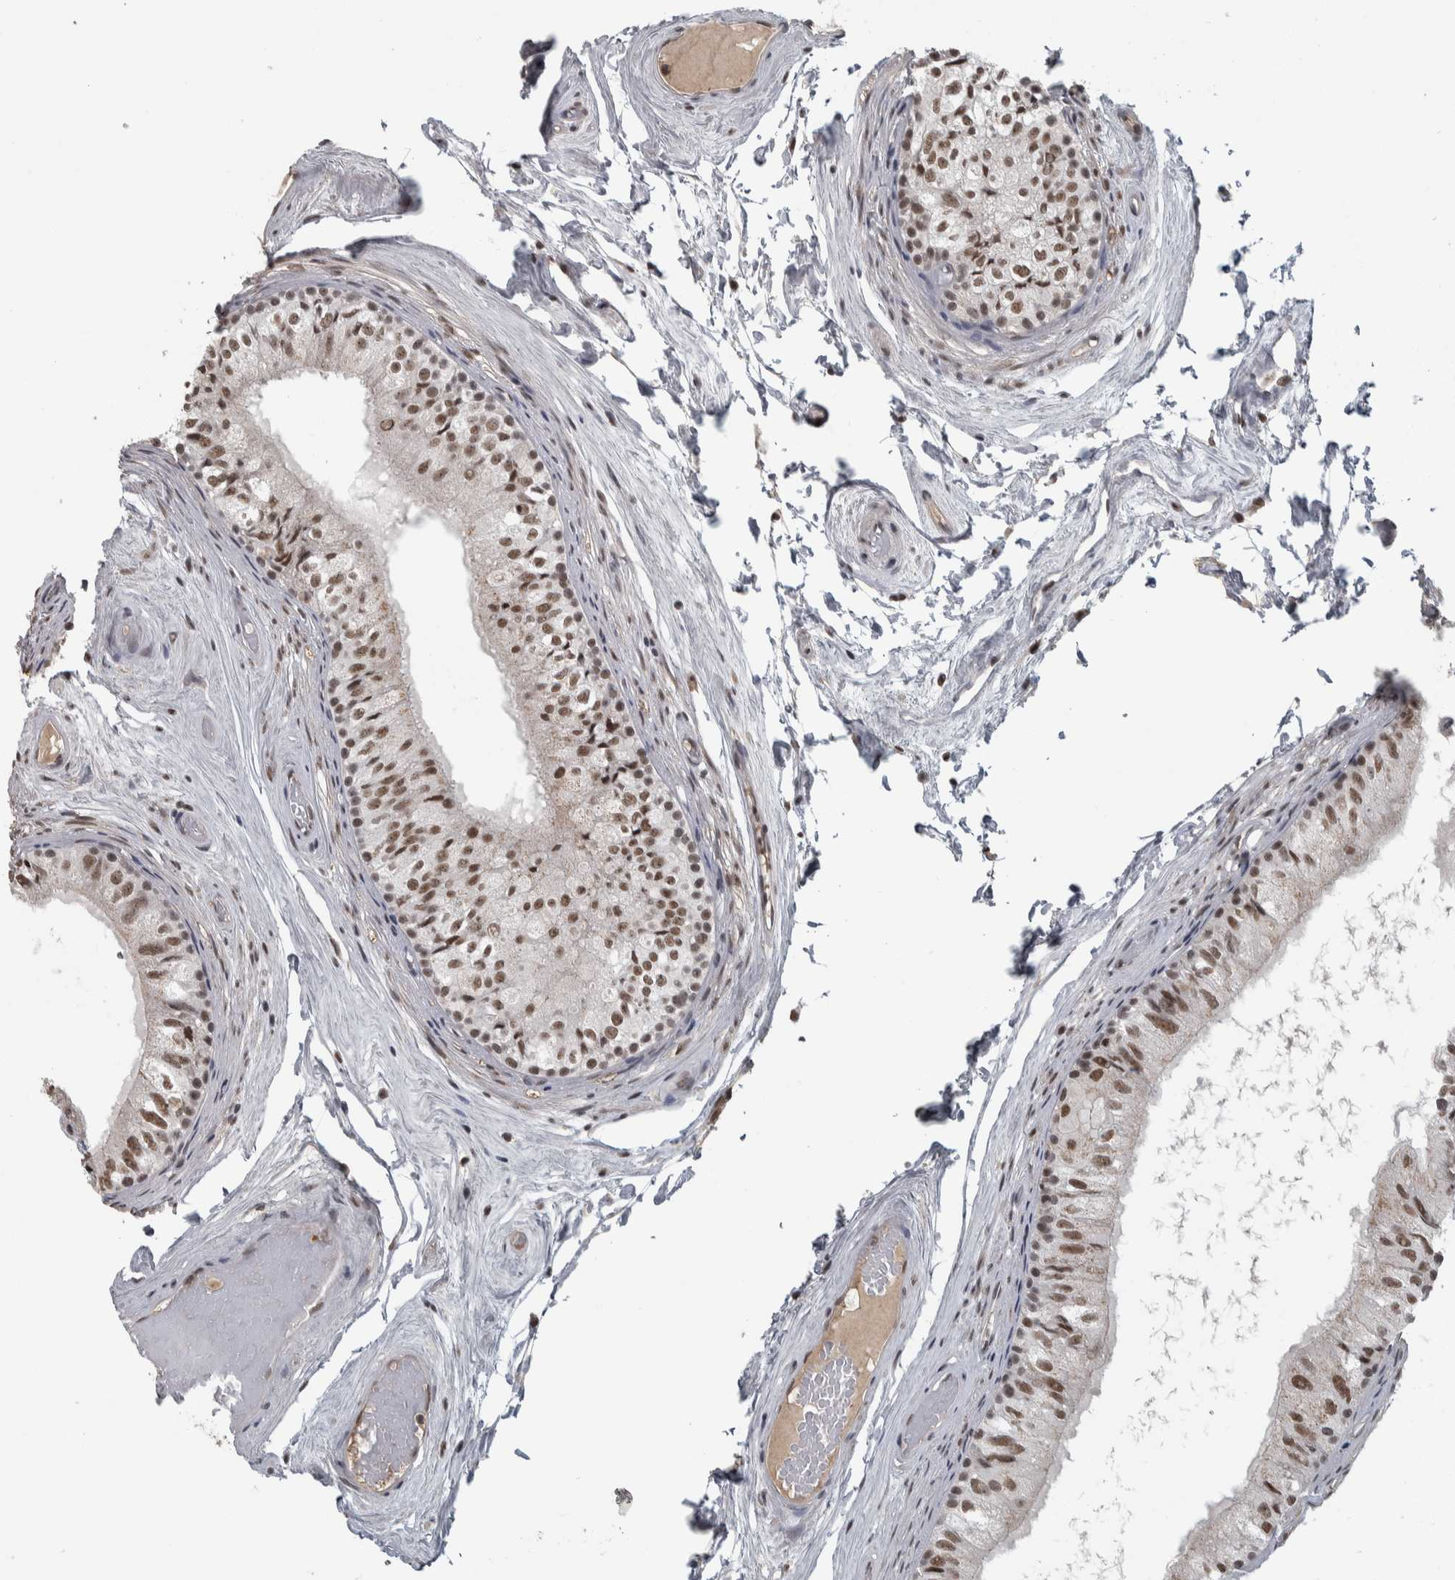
{"staining": {"intensity": "moderate", "quantity": ">75%", "location": "nuclear"}, "tissue": "epididymis", "cell_type": "Glandular cells", "image_type": "normal", "snomed": [{"axis": "morphology", "description": "Normal tissue, NOS"}, {"axis": "topography", "description": "Epididymis"}], "caption": "Glandular cells exhibit medium levels of moderate nuclear expression in about >75% of cells in benign human epididymis.", "gene": "DDX42", "patient": {"sex": "male", "age": 79}}